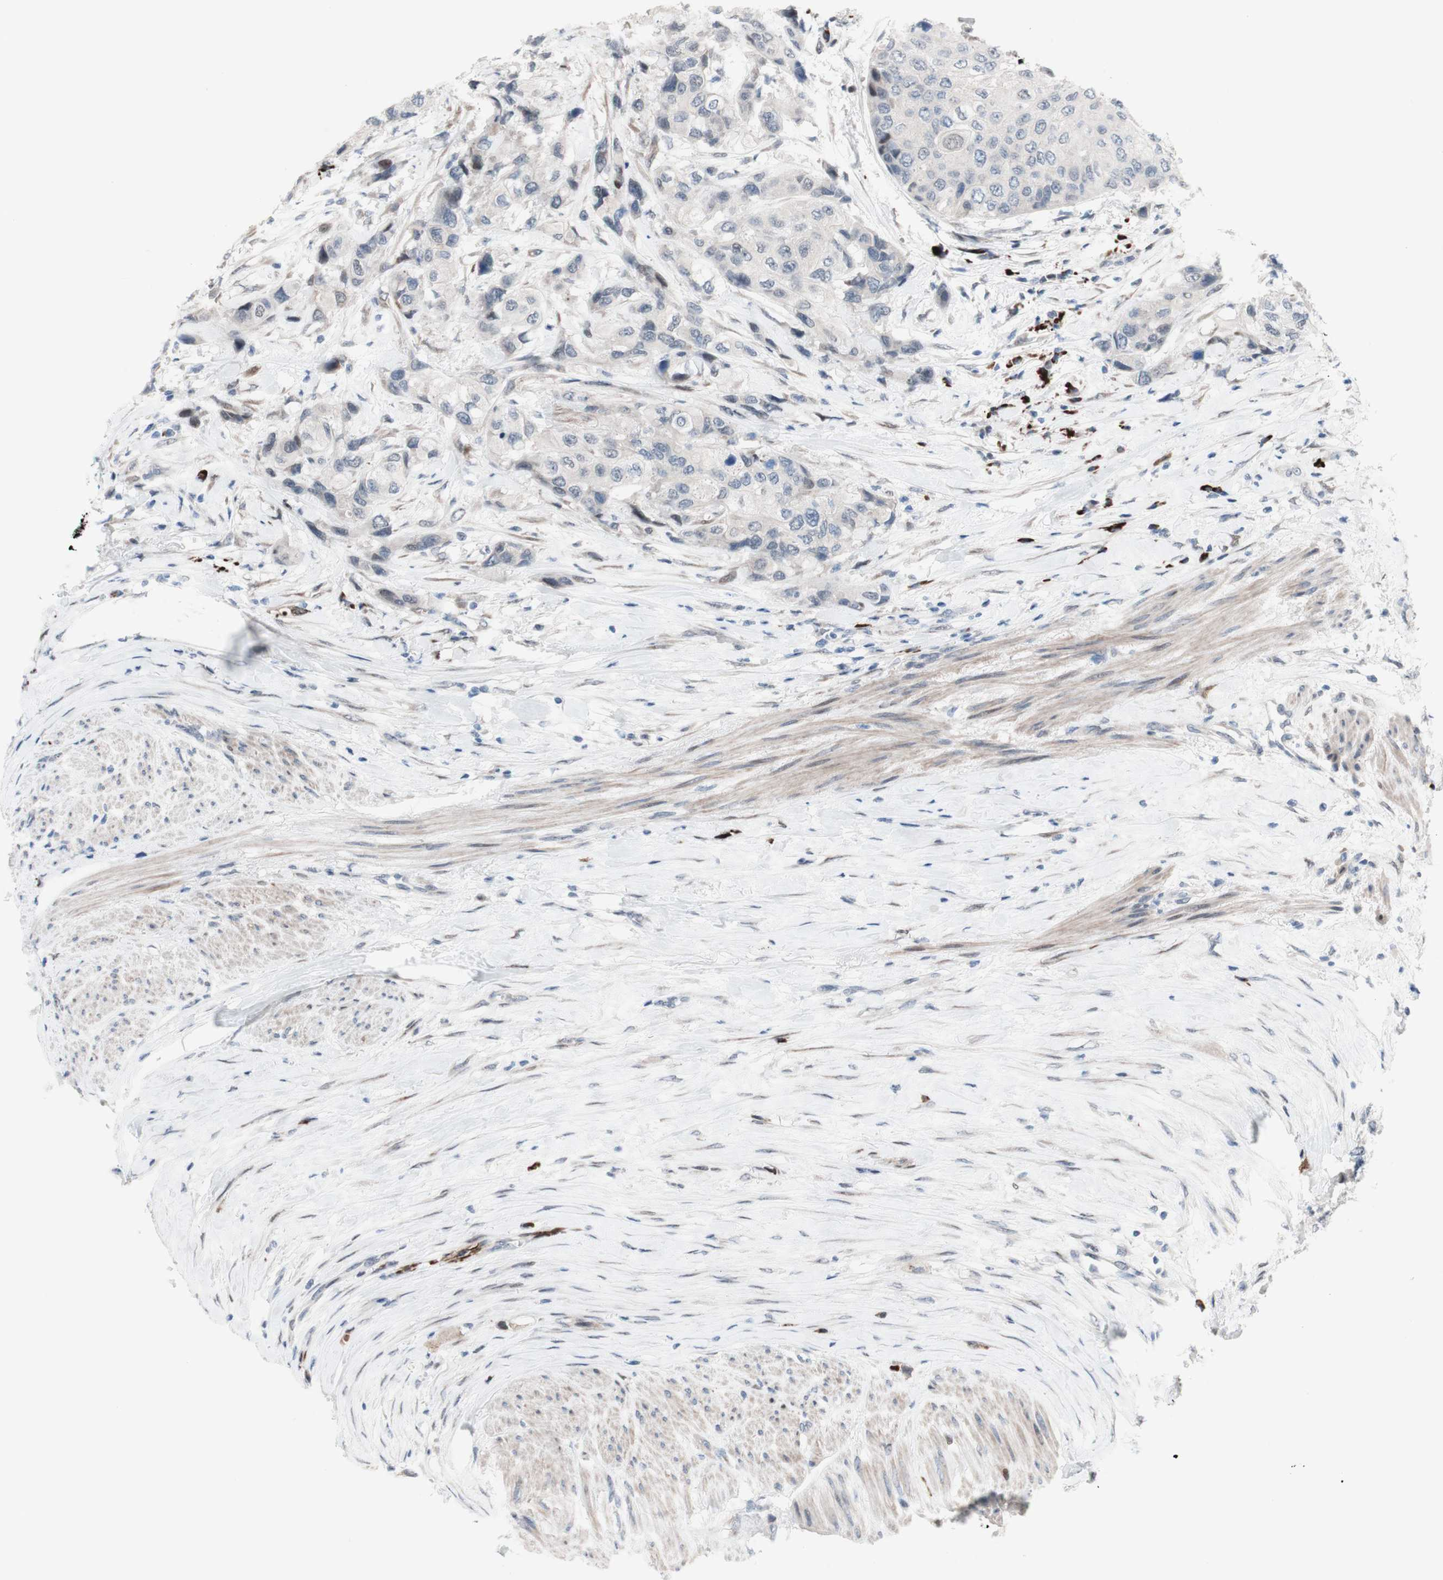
{"staining": {"intensity": "negative", "quantity": "none", "location": "none"}, "tissue": "urothelial cancer", "cell_type": "Tumor cells", "image_type": "cancer", "snomed": [{"axis": "morphology", "description": "Urothelial carcinoma, High grade"}, {"axis": "topography", "description": "Urinary bladder"}], "caption": "The histopathology image reveals no staining of tumor cells in urothelial cancer.", "gene": "PHTF2", "patient": {"sex": "female", "age": 56}}